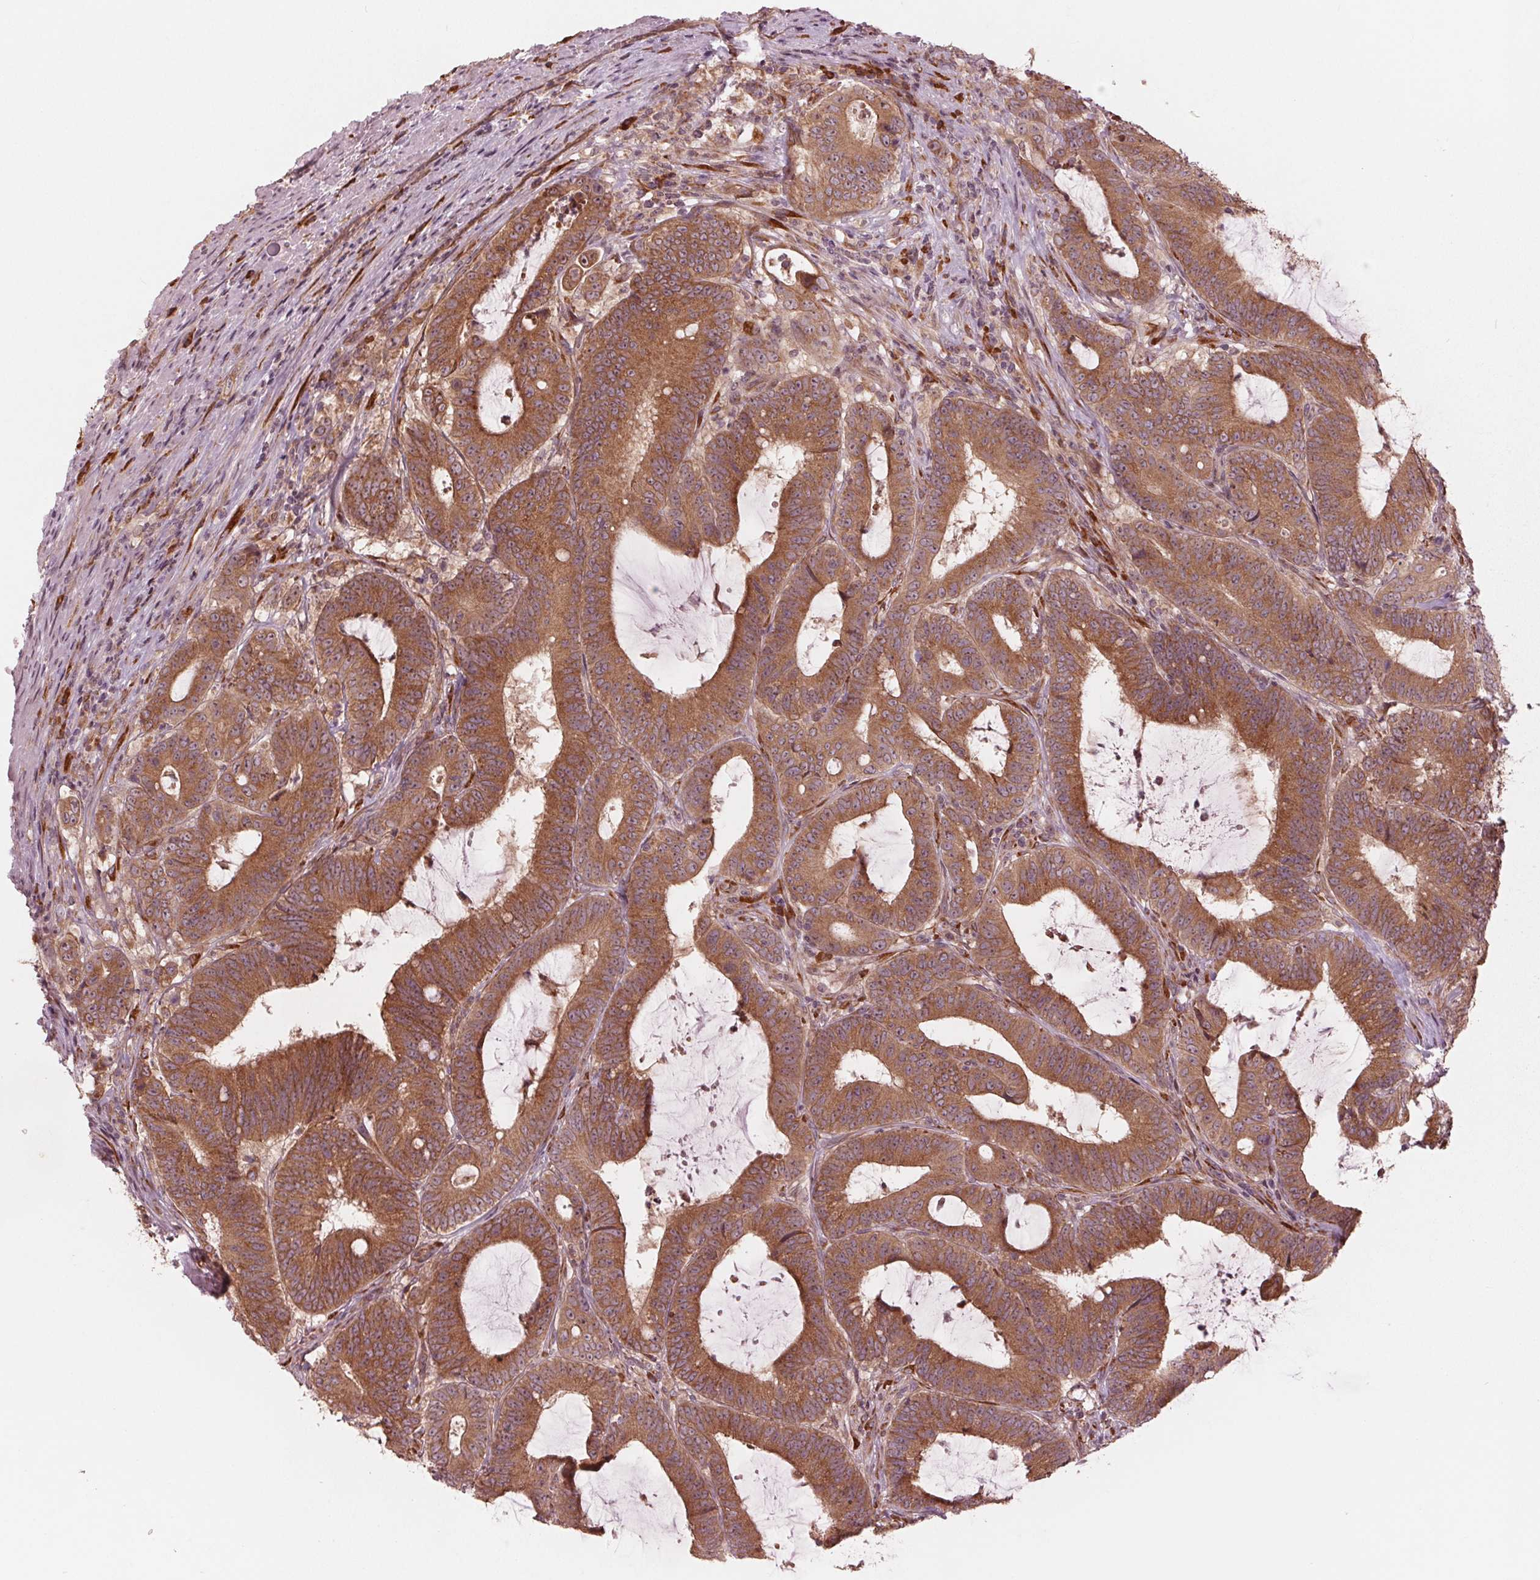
{"staining": {"intensity": "strong", "quantity": ">75%", "location": "cytoplasmic/membranous"}, "tissue": "colorectal cancer", "cell_type": "Tumor cells", "image_type": "cancer", "snomed": [{"axis": "morphology", "description": "Adenocarcinoma, NOS"}, {"axis": "topography", "description": "Colon"}], "caption": "Immunohistochemistry (IHC) (DAB) staining of human adenocarcinoma (colorectal) exhibits strong cytoplasmic/membranous protein positivity in about >75% of tumor cells. (Brightfield microscopy of DAB IHC at high magnification).", "gene": "CMIP", "patient": {"sex": "female", "age": 43}}